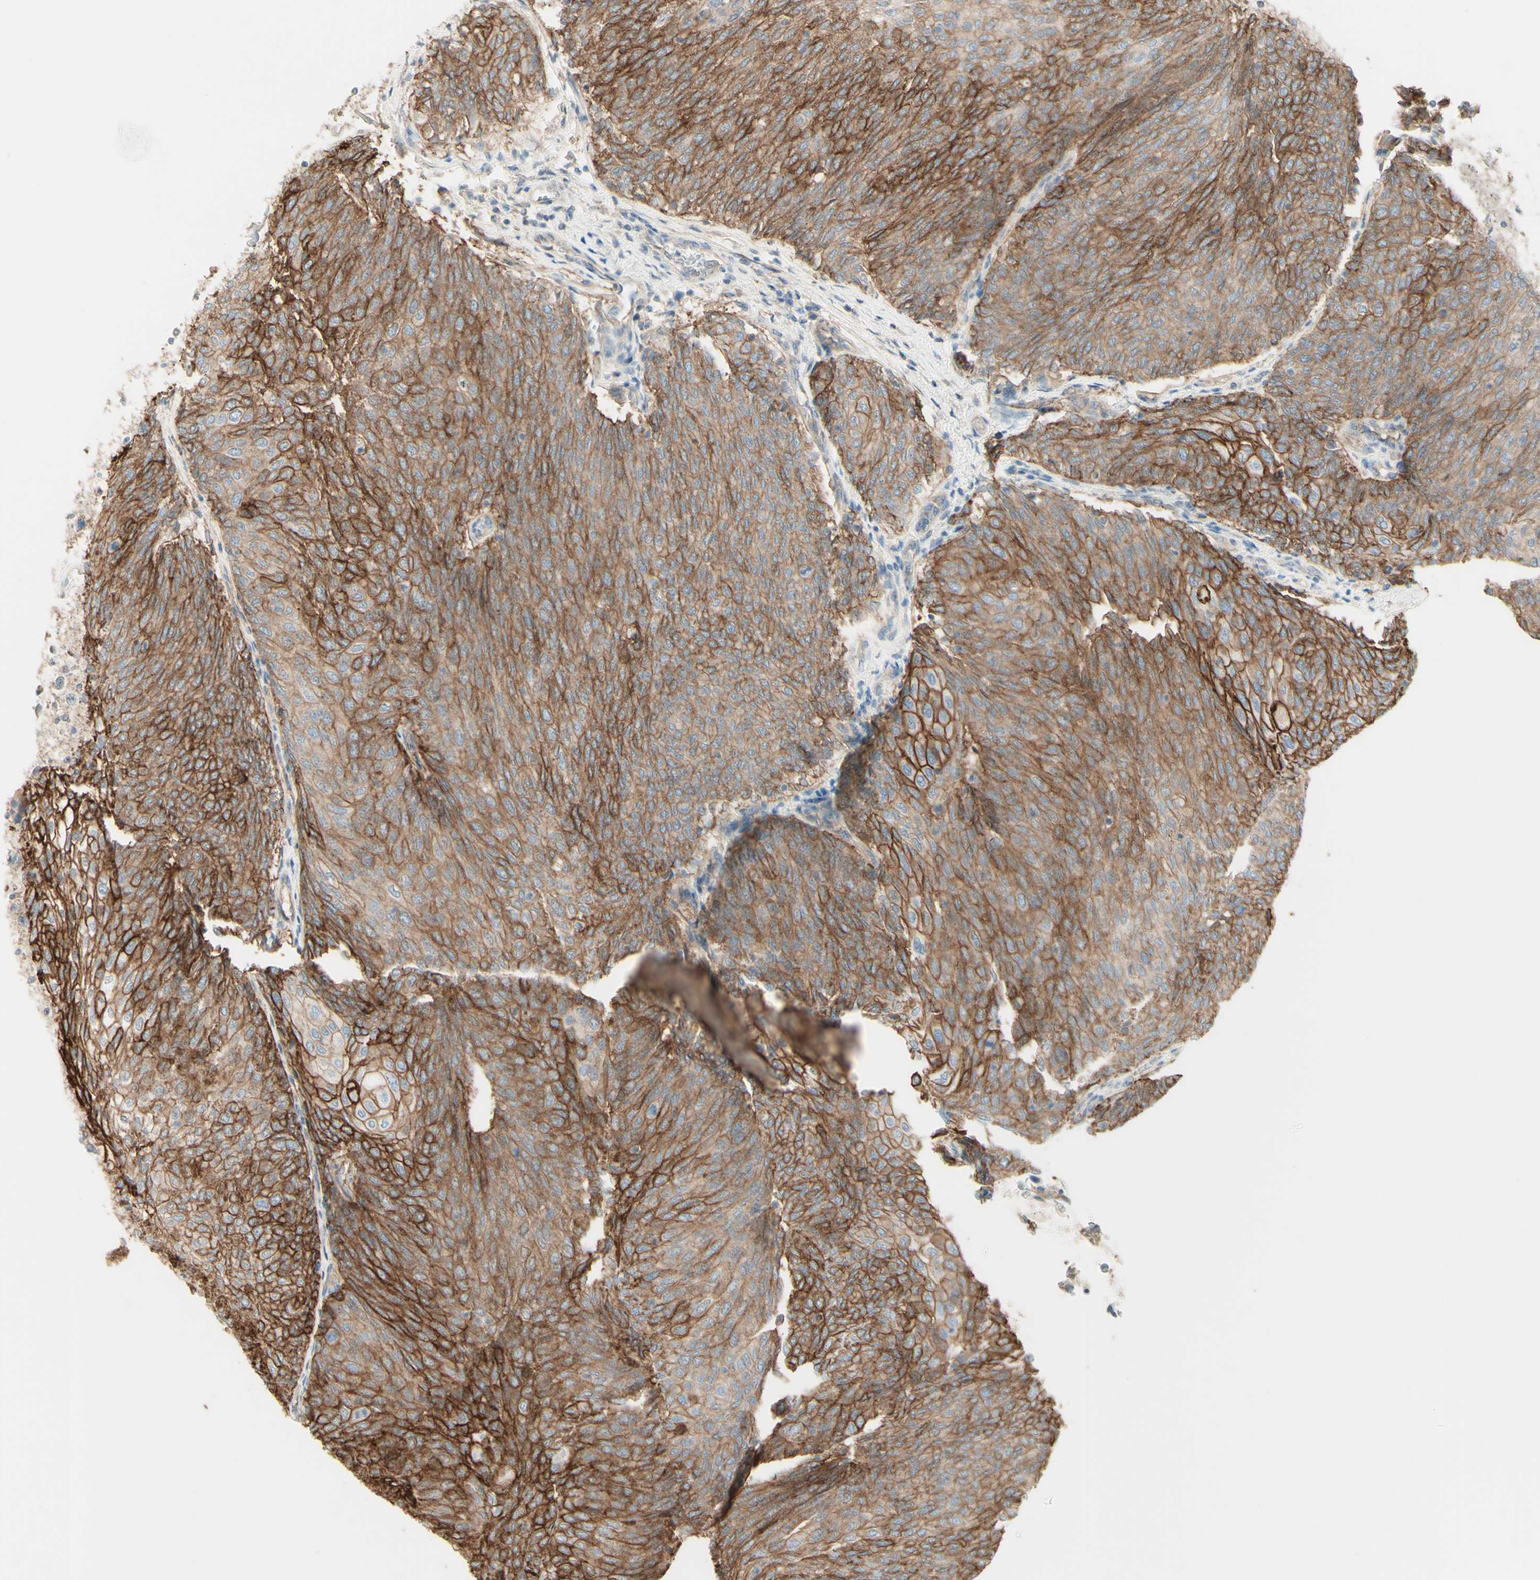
{"staining": {"intensity": "moderate", "quantity": ">75%", "location": "cytoplasmic/membranous"}, "tissue": "urothelial cancer", "cell_type": "Tumor cells", "image_type": "cancer", "snomed": [{"axis": "morphology", "description": "Urothelial carcinoma, Low grade"}, {"axis": "topography", "description": "Urinary bladder"}], "caption": "An image showing moderate cytoplasmic/membranous staining in approximately >75% of tumor cells in urothelial carcinoma (low-grade), as visualized by brown immunohistochemical staining.", "gene": "RNF149", "patient": {"sex": "female", "age": 79}}